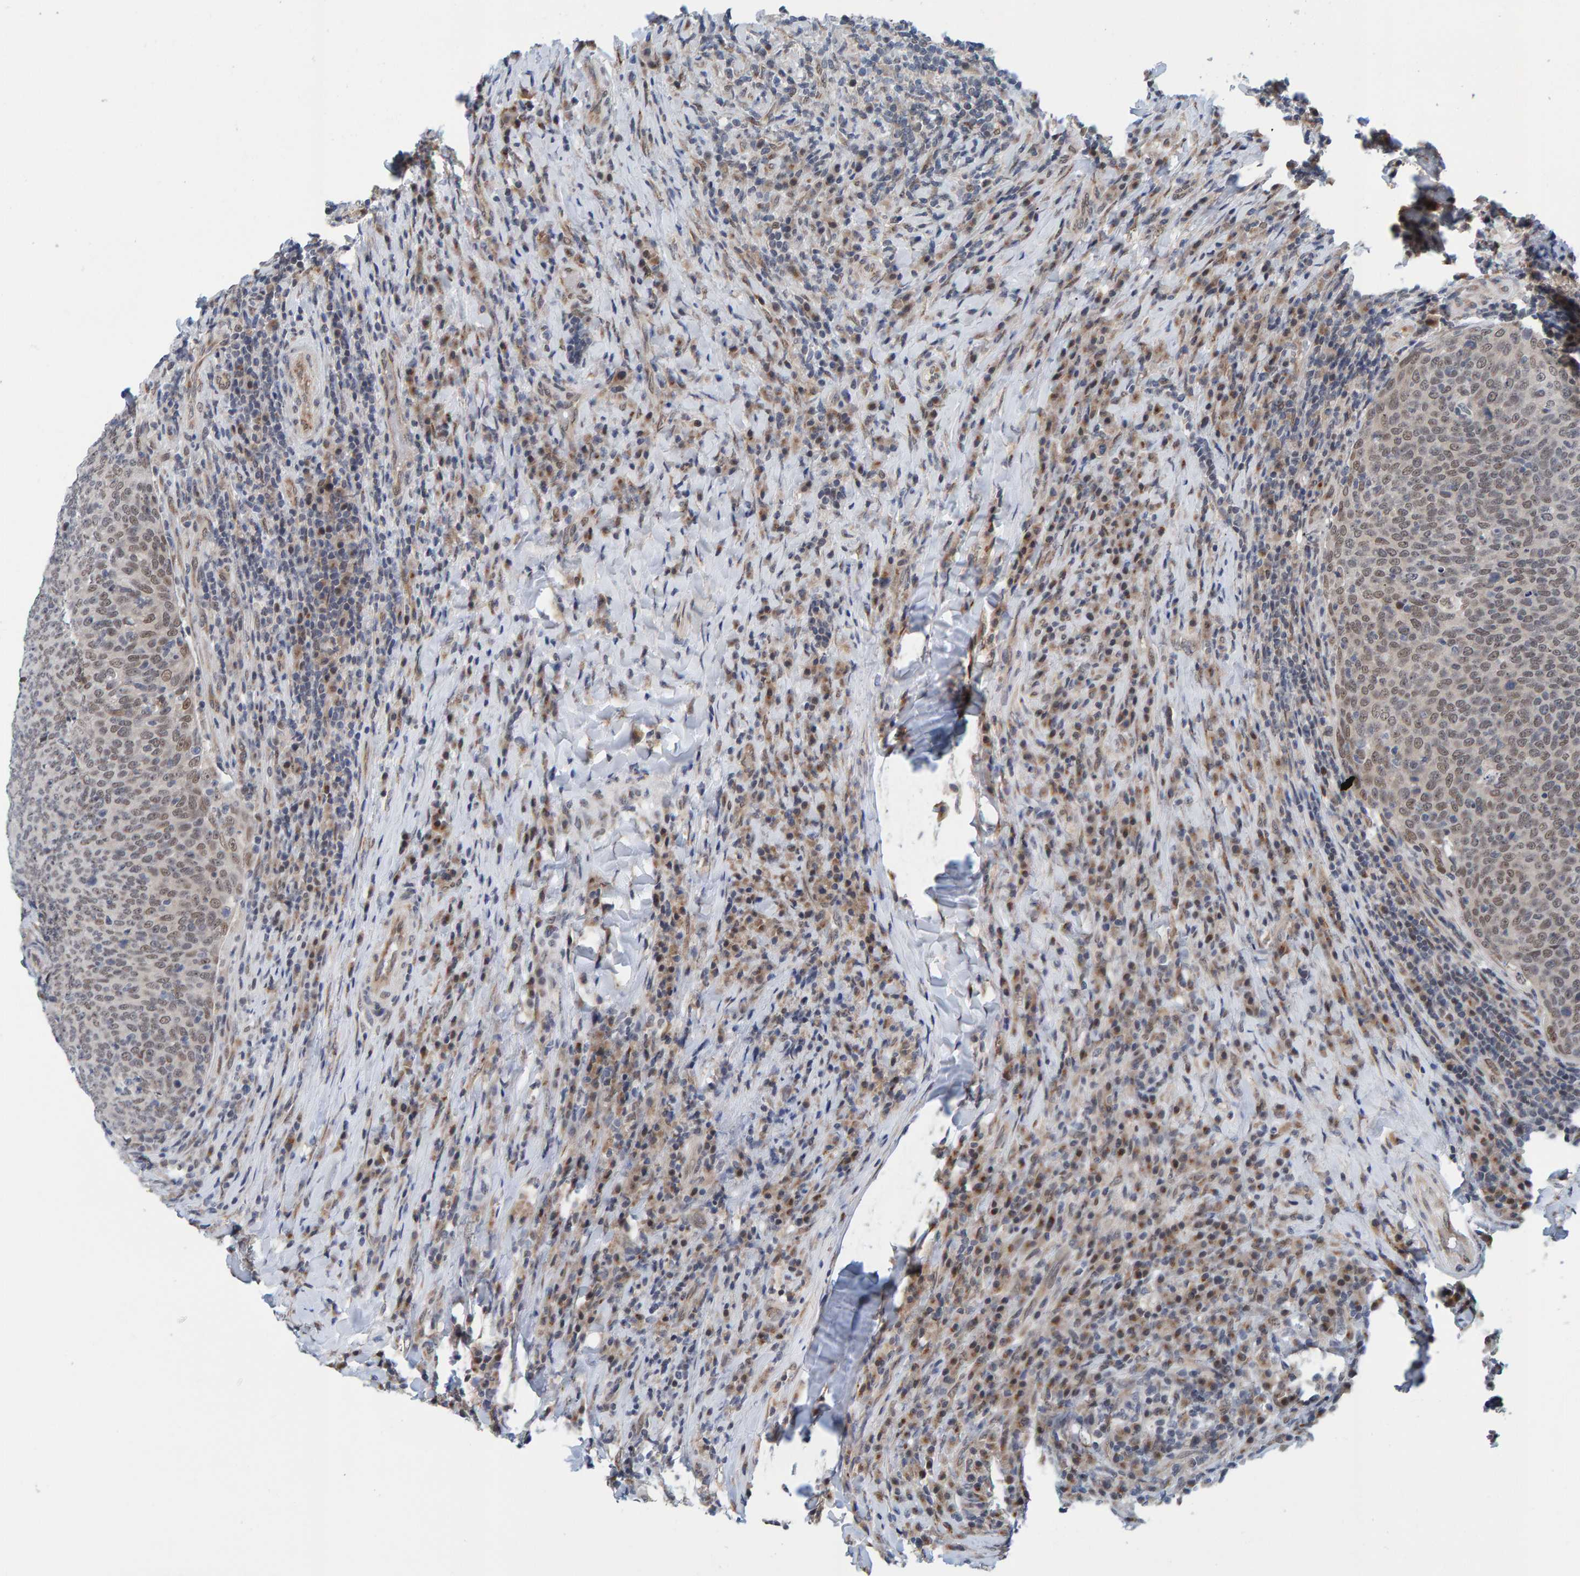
{"staining": {"intensity": "weak", "quantity": ">75%", "location": "nuclear"}, "tissue": "head and neck cancer", "cell_type": "Tumor cells", "image_type": "cancer", "snomed": [{"axis": "morphology", "description": "Squamous cell carcinoma, NOS"}, {"axis": "morphology", "description": "Squamous cell carcinoma, metastatic, NOS"}, {"axis": "topography", "description": "Lymph node"}, {"axis": "topography", "description": "Head-Neck"}], "caption": "Tumor cells reveal low levels of weak nuclear positivity in approximately >75% of cells in human head and neck squamous cell carcinoma.", "gene": "SCRN2", "patient": {"sex": "male", "age": 62}}